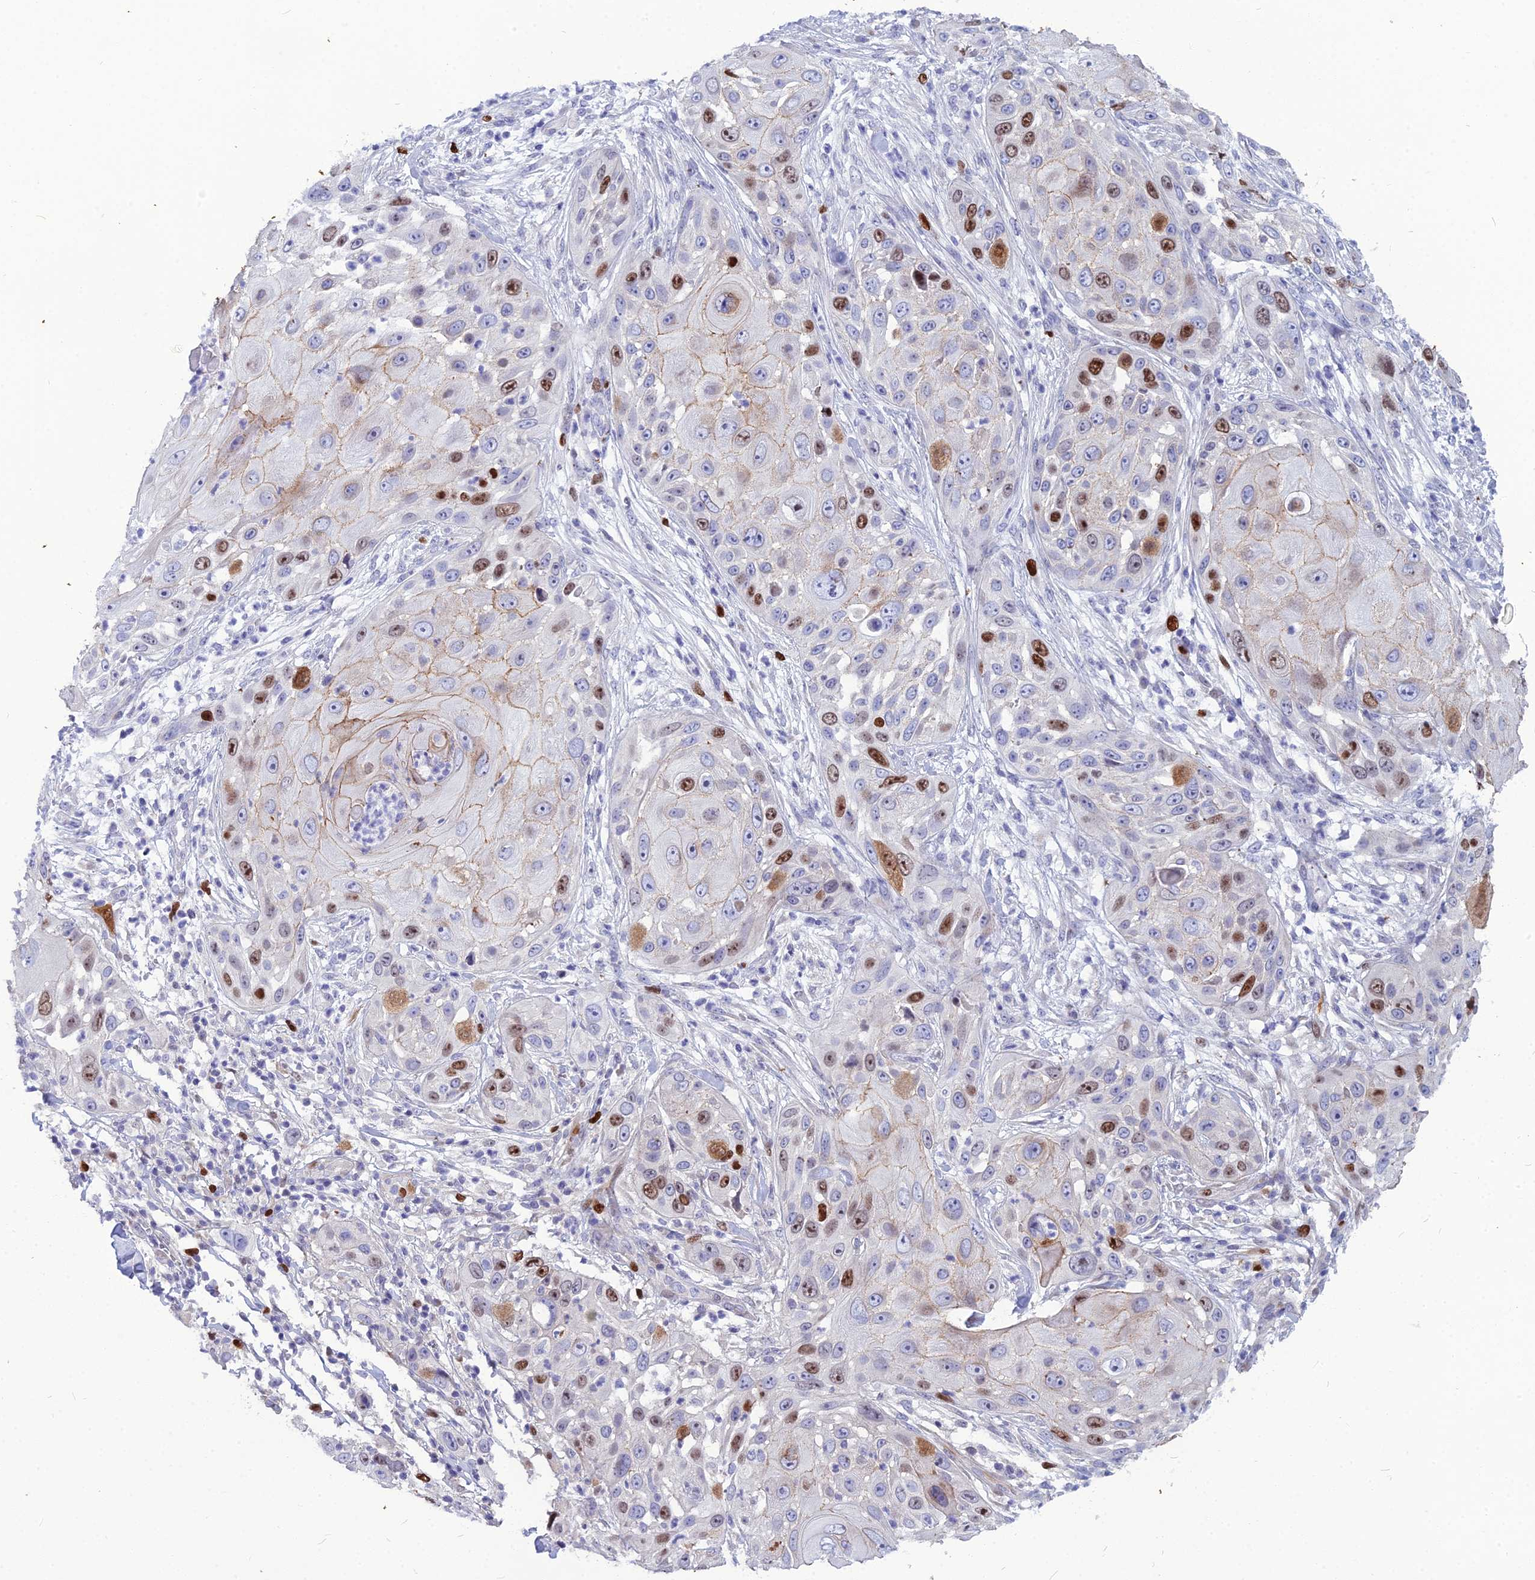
{"staining": {"intensity": "strong", "quantity": "<25%", "location": "cytoplasmic/membranous,nuclear"}, "tissue": "skin cancer", "cell_type": "Tumor cells", "image_type": "cancer", "snomed": [{"axis": "morphology", "description": "Squamous cell carcinoma, NOS"}, {"axis": "topography", "description": "Skin"}], "caption": "A micrograph showing strong cytoplasmic/membranous and nuclear positivity in about <25% of tumor cells in skin squamous cell carcinoma, as visualized by brown immunohistochemical staining.", "gene": "NUSAP1", "patient": {"sex": "female", "age": 44}}